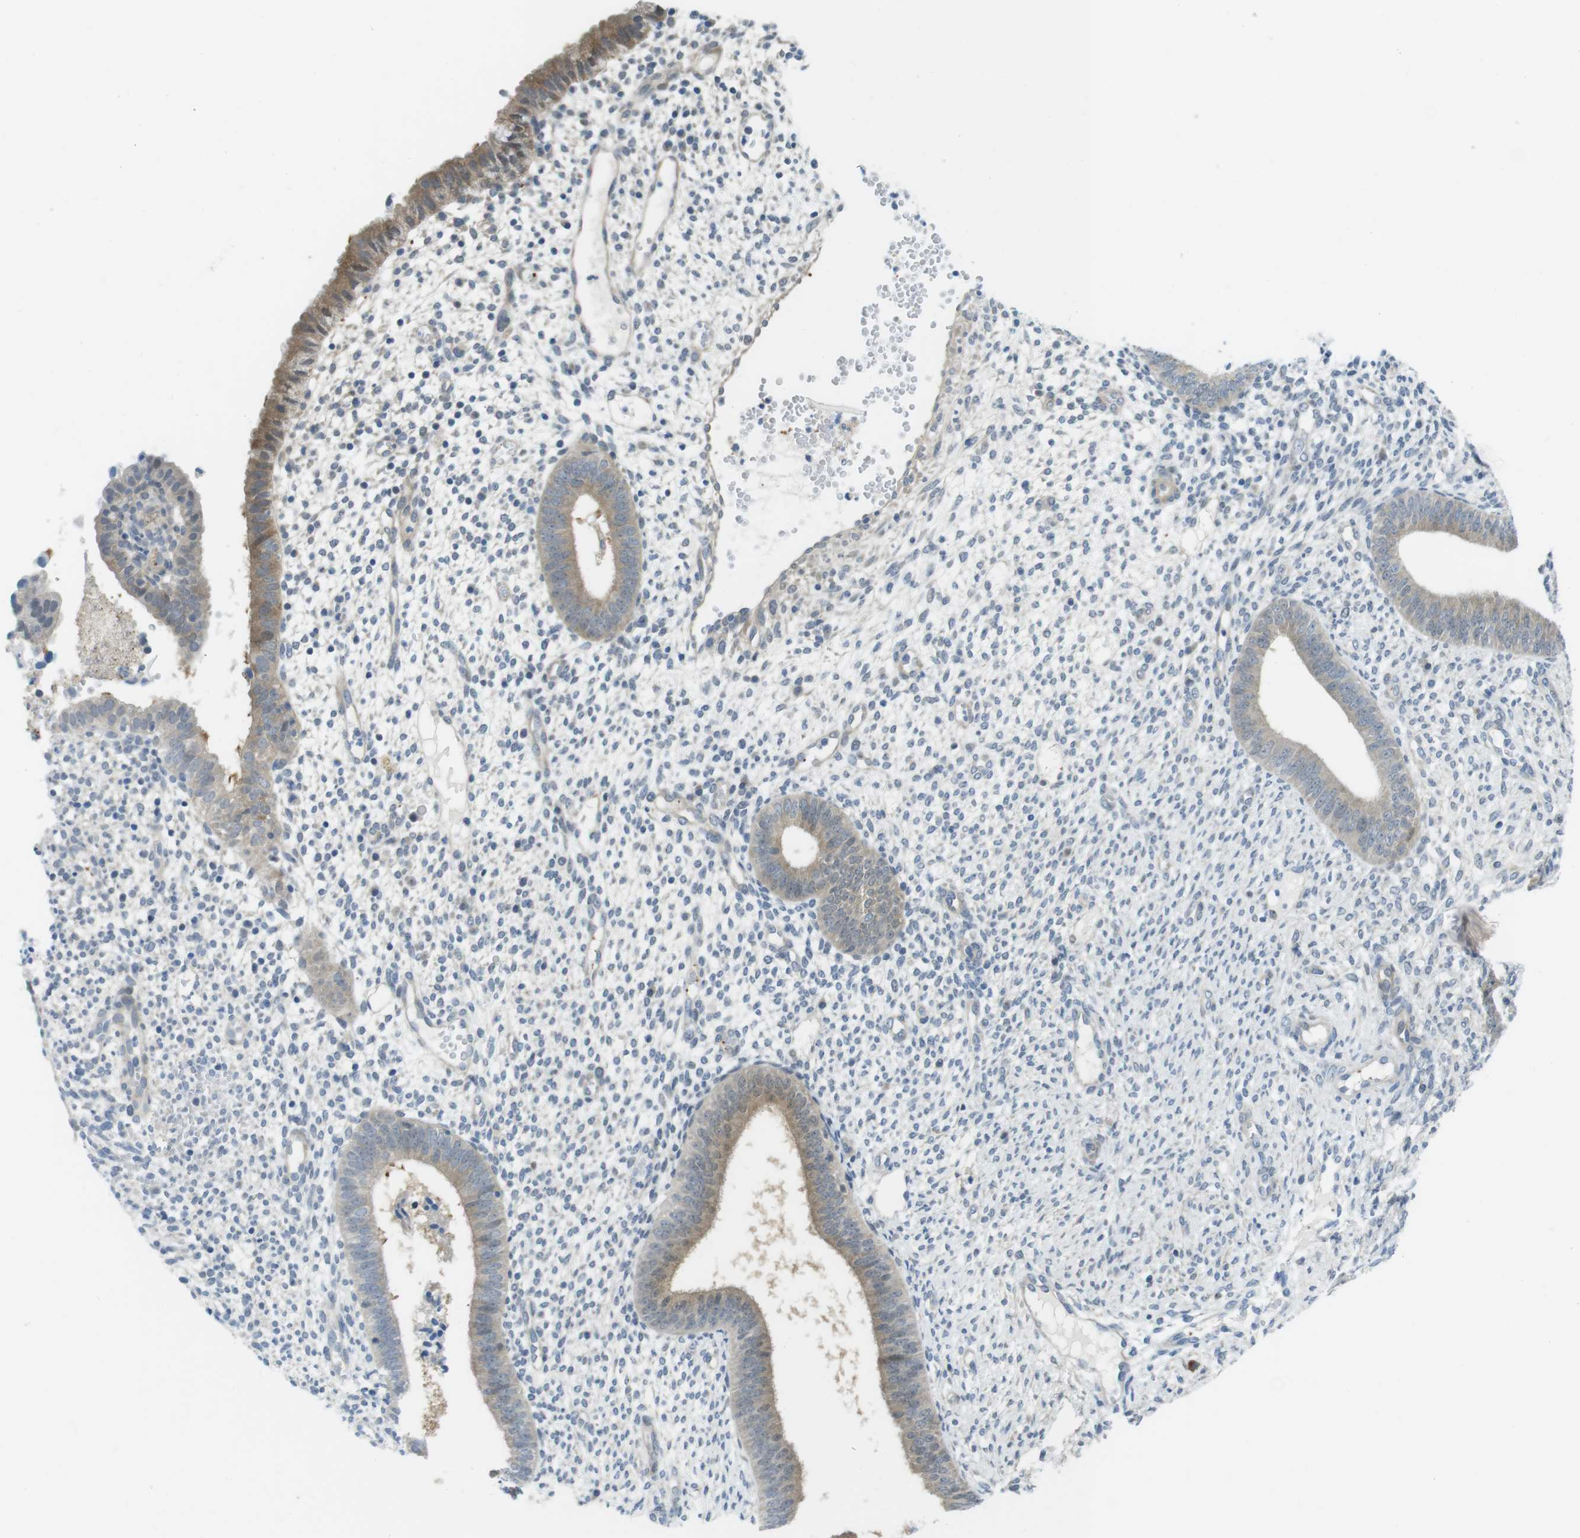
{"staining": {"intensity": "negative", "quantity": "none", "location": "none"}, "tissue": "endometrium", "cell_type": "Cells in endometrial stroma", "image_type": "normal", "snomed": [{"axis": "morphology", "description": "Normal tissue, NOS"}, {"axis": "topography", "description": "Endometrium"}], "caption": "This is an IHC photomicrograph of benign endometrium. There is no staining in cells in endometrial stroma.", "gene": "CASP2", "patient": {"sex": "female", "age": 35}}